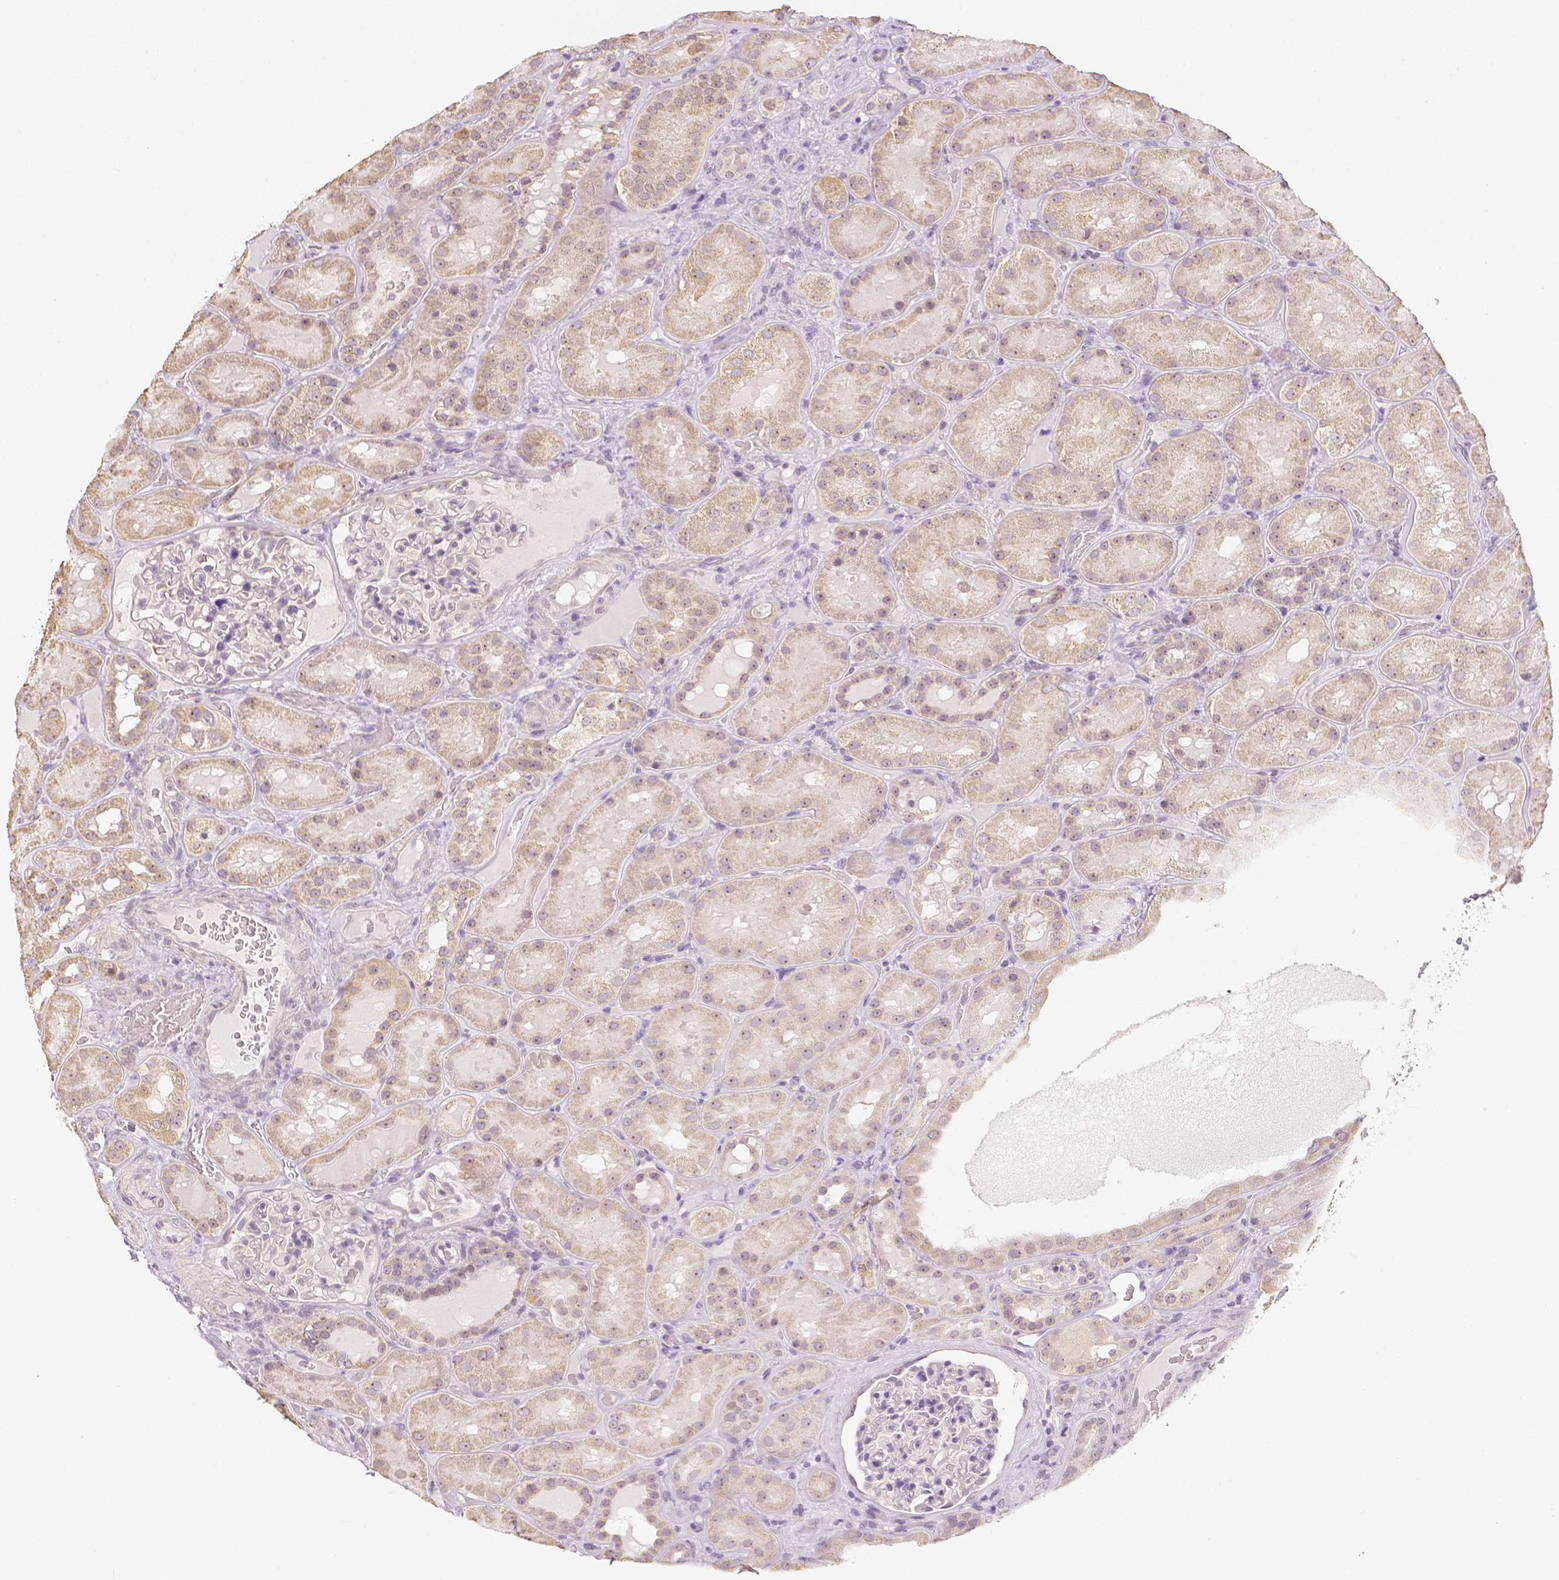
{"staining": {"intensity": "negative", "quantity": "none", "location": "none"}, "tissue": "kidney", "cell_type": "Cells in glomeruli", "image_type": "normal", "snomed": [{"axis": "morphology", "description": "Normal tissue, NOS"}, {"axis": "topography", "description": "Kidney"}], "caption": "The immunohistochemistry (IHC) micrograph has no significant expression in cells in glomeruli of kidney.", "gene": "NVL", "patient": {"sex": "male", "age": 73}}